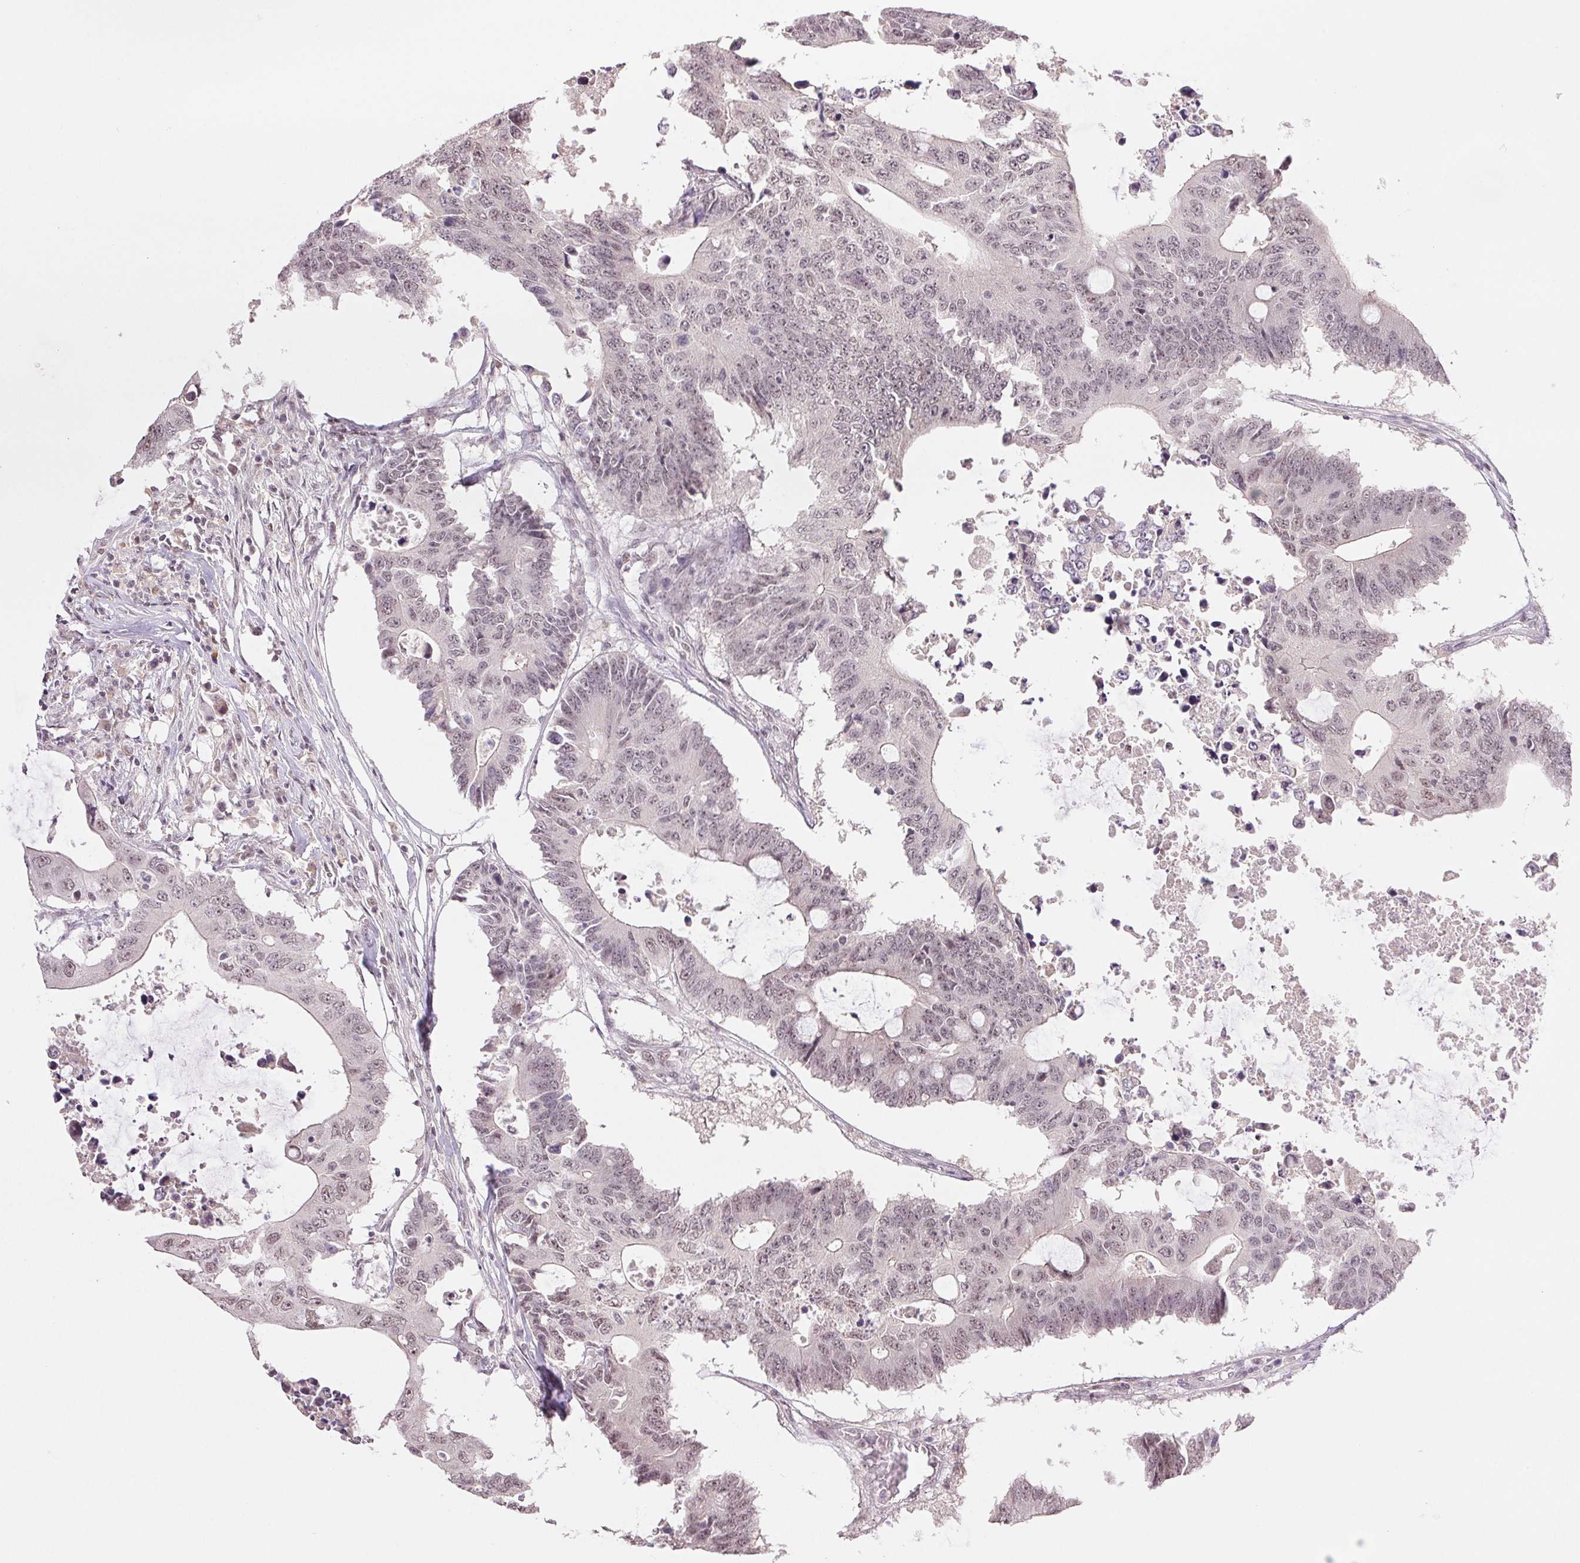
{"staining": {"intensity": "weak", "quantity": "<25%", "location": "nuclear"}, "tissue": "colorectal cancer", "cell_type": "Tumor cells", "image_type": "cancer", "snomed": [{"axis": "morphology", "description": "Adenocarcinoma, NOS"}, {"axis": "topography", "description": "Colon"}], "caption": "A histopathology image of human colorectal cancer (adenocarcinoma) is negative for staining in tumor cells.", "gene": "PRPF18", "patient": {"sex": "male", "age": 71}}